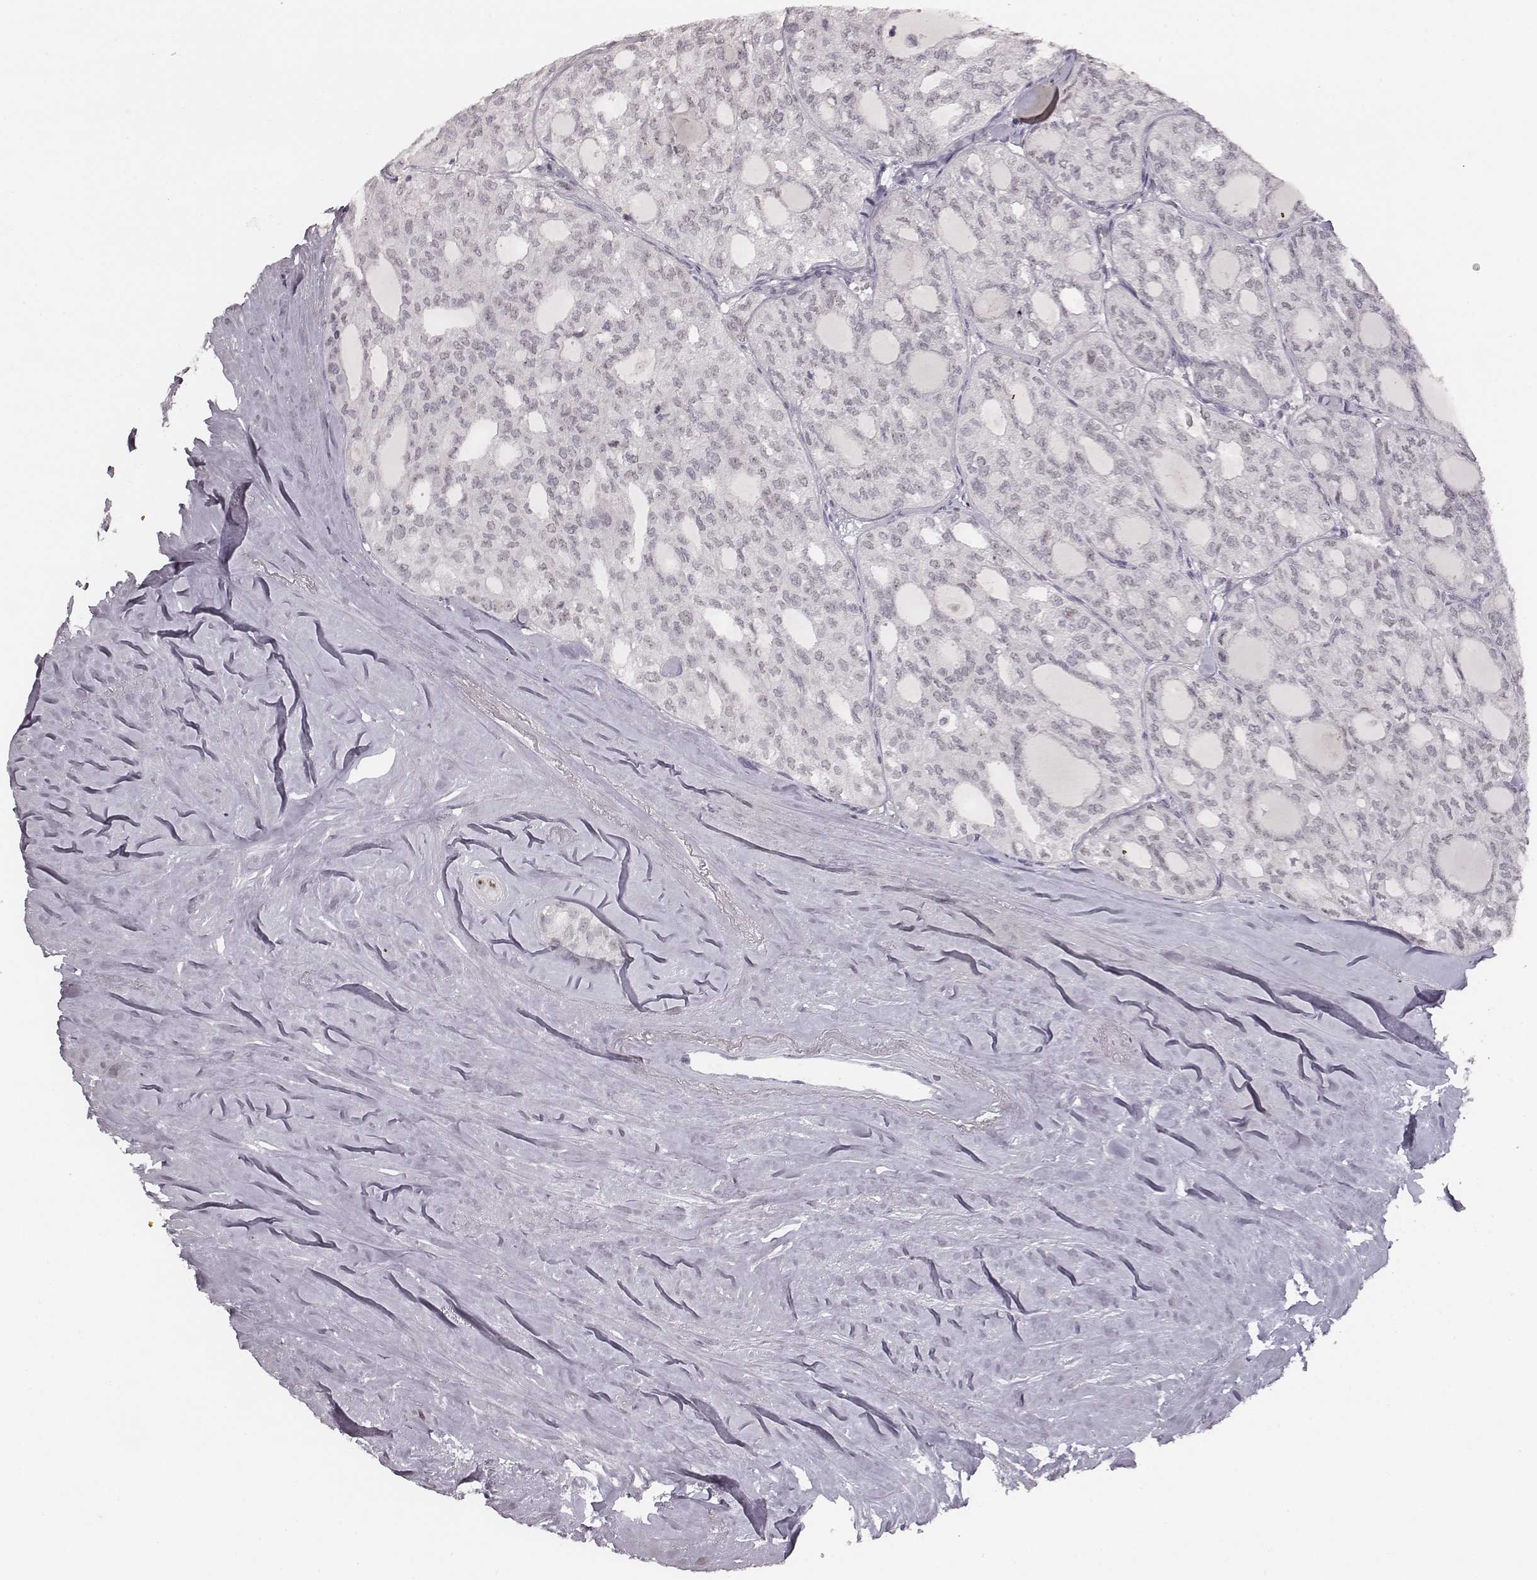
{"staining": {"intensity": "moderate", "quantity": "25%-75%", "location": "nuclear"}, "tissue": "thyroid cancer", "cell_type": "Tumor cells", "image_type": "cancer", "snomed": [{"axis": "morphology", "description": "Follicular adenoma carcinoma, NOS"}, {"axis": "topography", "description": "Thyroid gland"}], "caption": "This histopathology image reveals immunohistochemistry (IHC) staining of thyroid cancer (follicular adenoma carcinoma), with medium moderate nuclear expression in approximately 25%-75% of tumor cells.", "gene": "NIFK", "patient": {"sex": "male", "age": 75}}